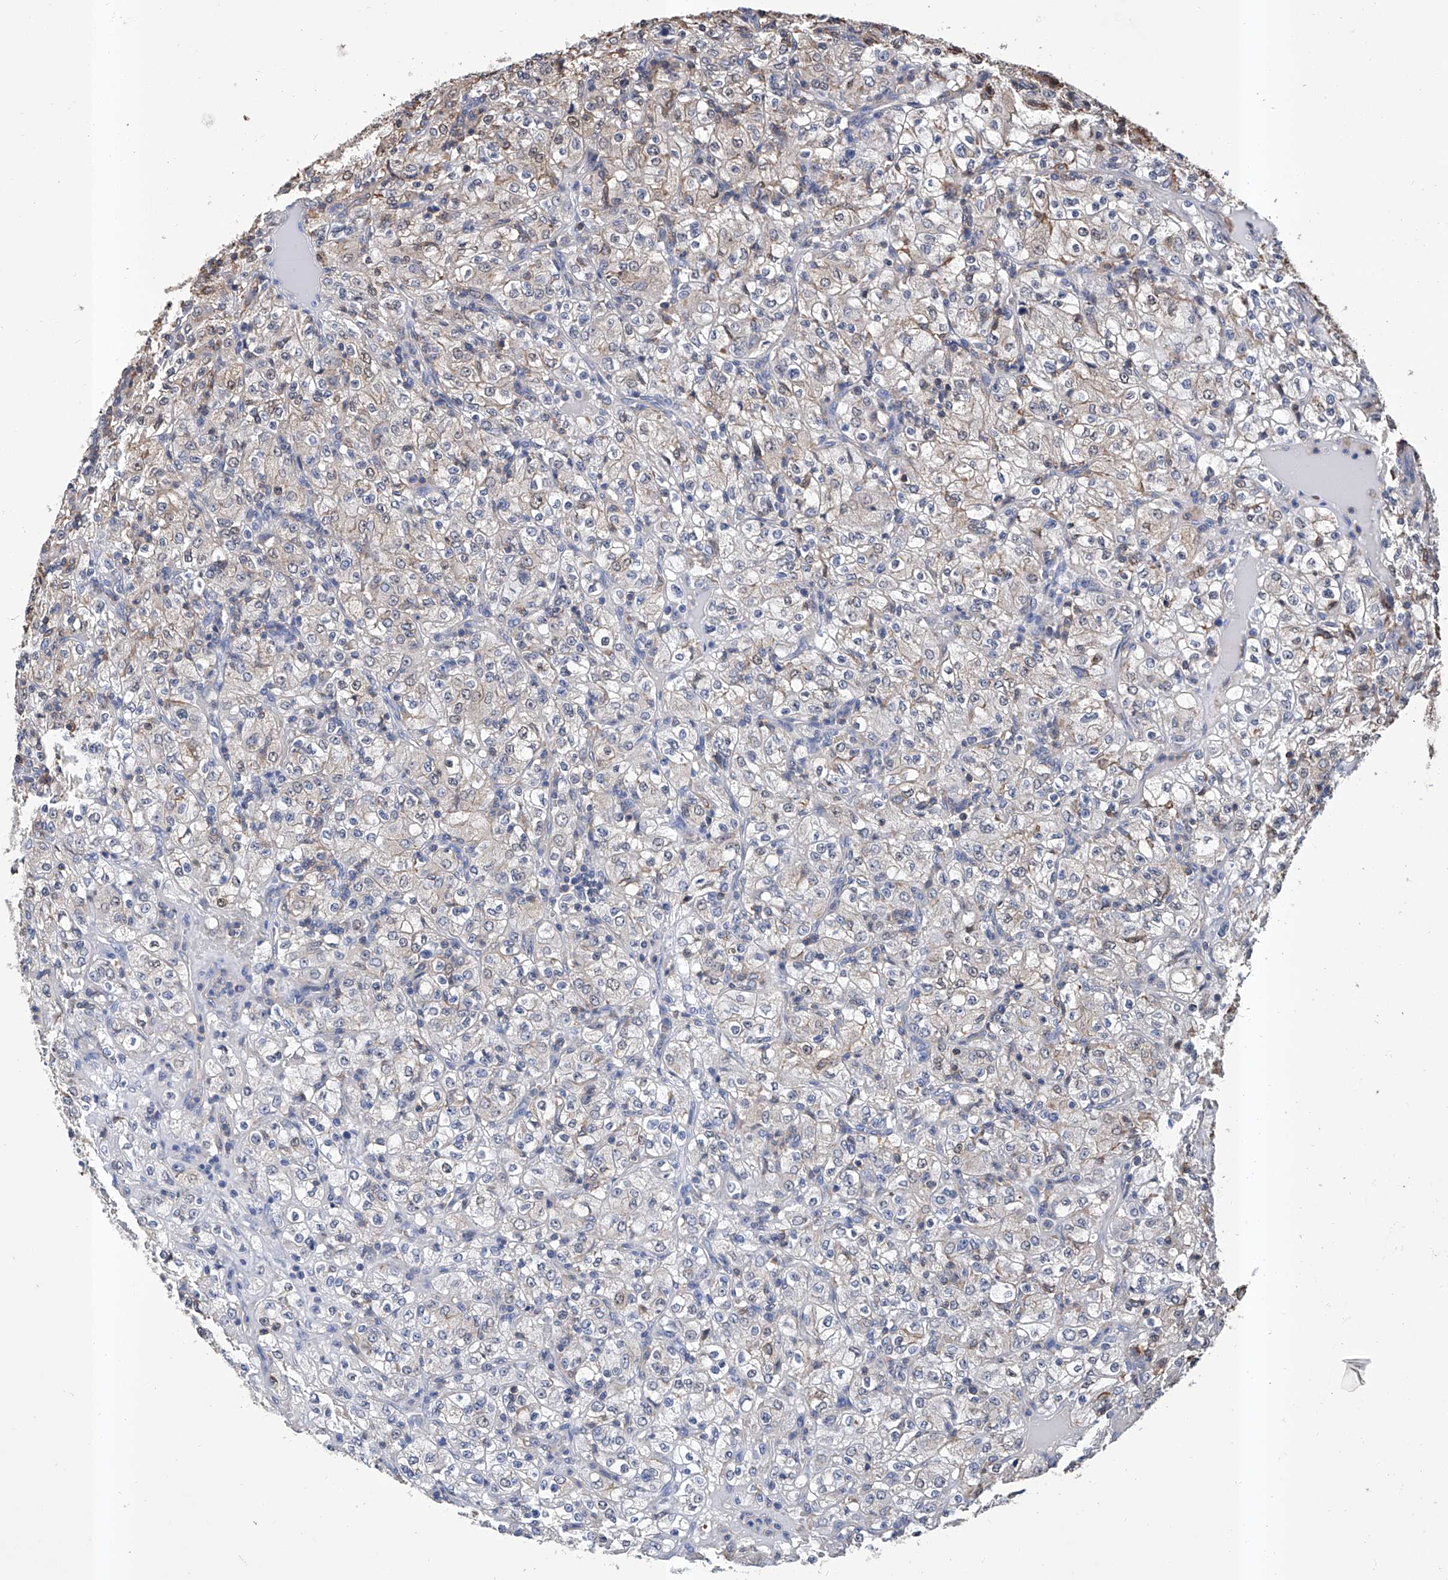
{"staining": {"intensity": "negative", "quantity": "none", "location": "none"}, "tissue": "renal cancer", "cell_type": "Tumor cells", "image_type": "cancer", "snomed": [{"axis": "morphology", "description": "Normal tissue, NOS"}, {"axis": "morphology", "description": "Adenocarcinoma, NOS"}, {"axis": "topography", "description": "Kidney"}], "caption": "Renal cancer stained for a protein using immunohistochemistry displays no staining tumor cells.", "gene": "GPT", "patient": {"sex": "female", "age": 72}}